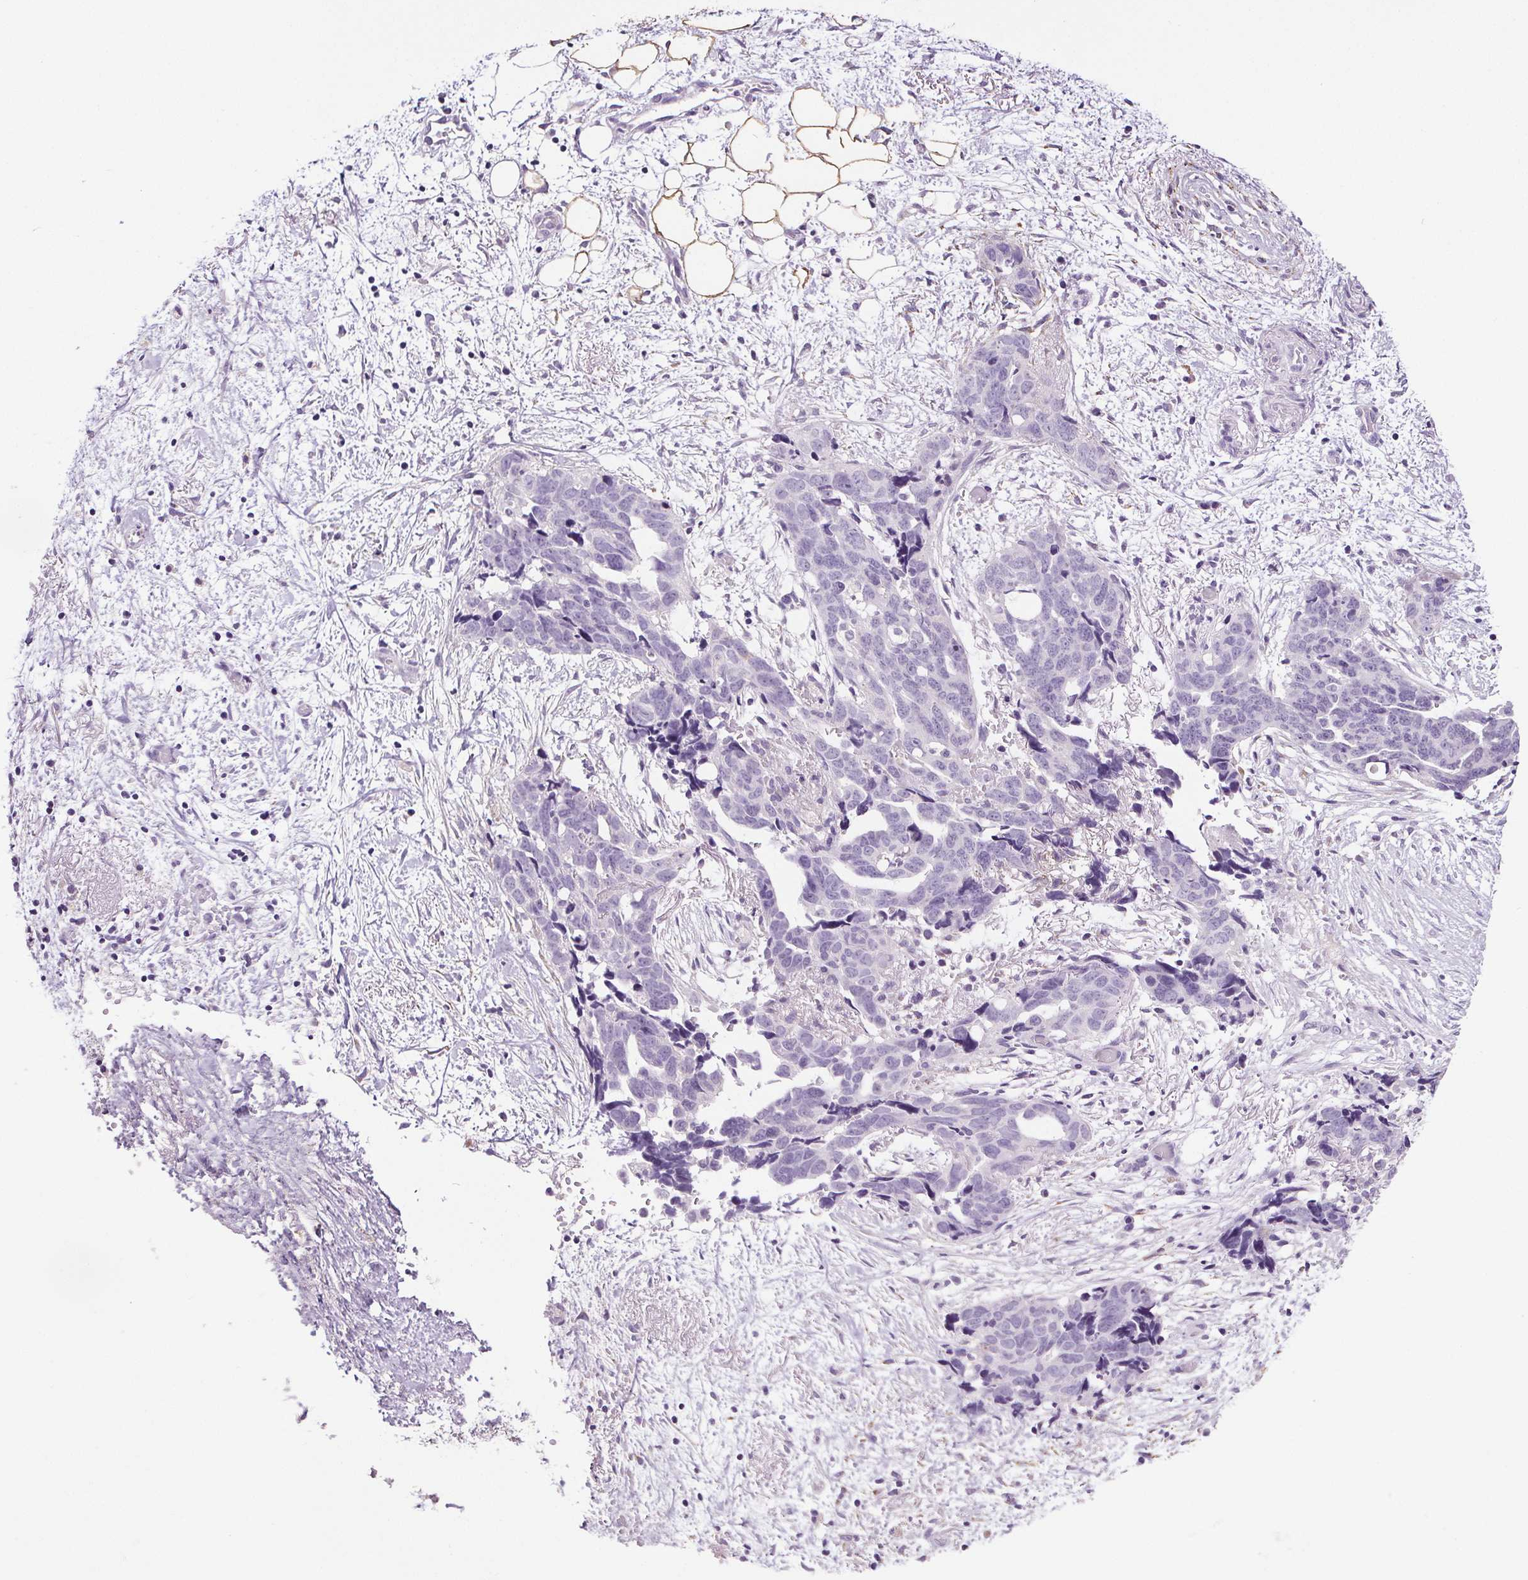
{"staining": {"intensity": "negative", "quantity": "none", "location": "none"}, "tissue": "ovarian cancer", "cell_type": "Tumor cells", "image_type": "cancer", "snomed": [{"axis": "morphology", "description": "Cystadenocarcinoma, serous, NOS"}, {"axis": "topography", "description": "Ovary"}], "caption": "Micrograph shows no significant protein staining in tumor cells of ovarian cancer (serous cystadenocarcinoma).", "gene": "GPIHBP1", "patient": {"sex": "female", "age": 69}}